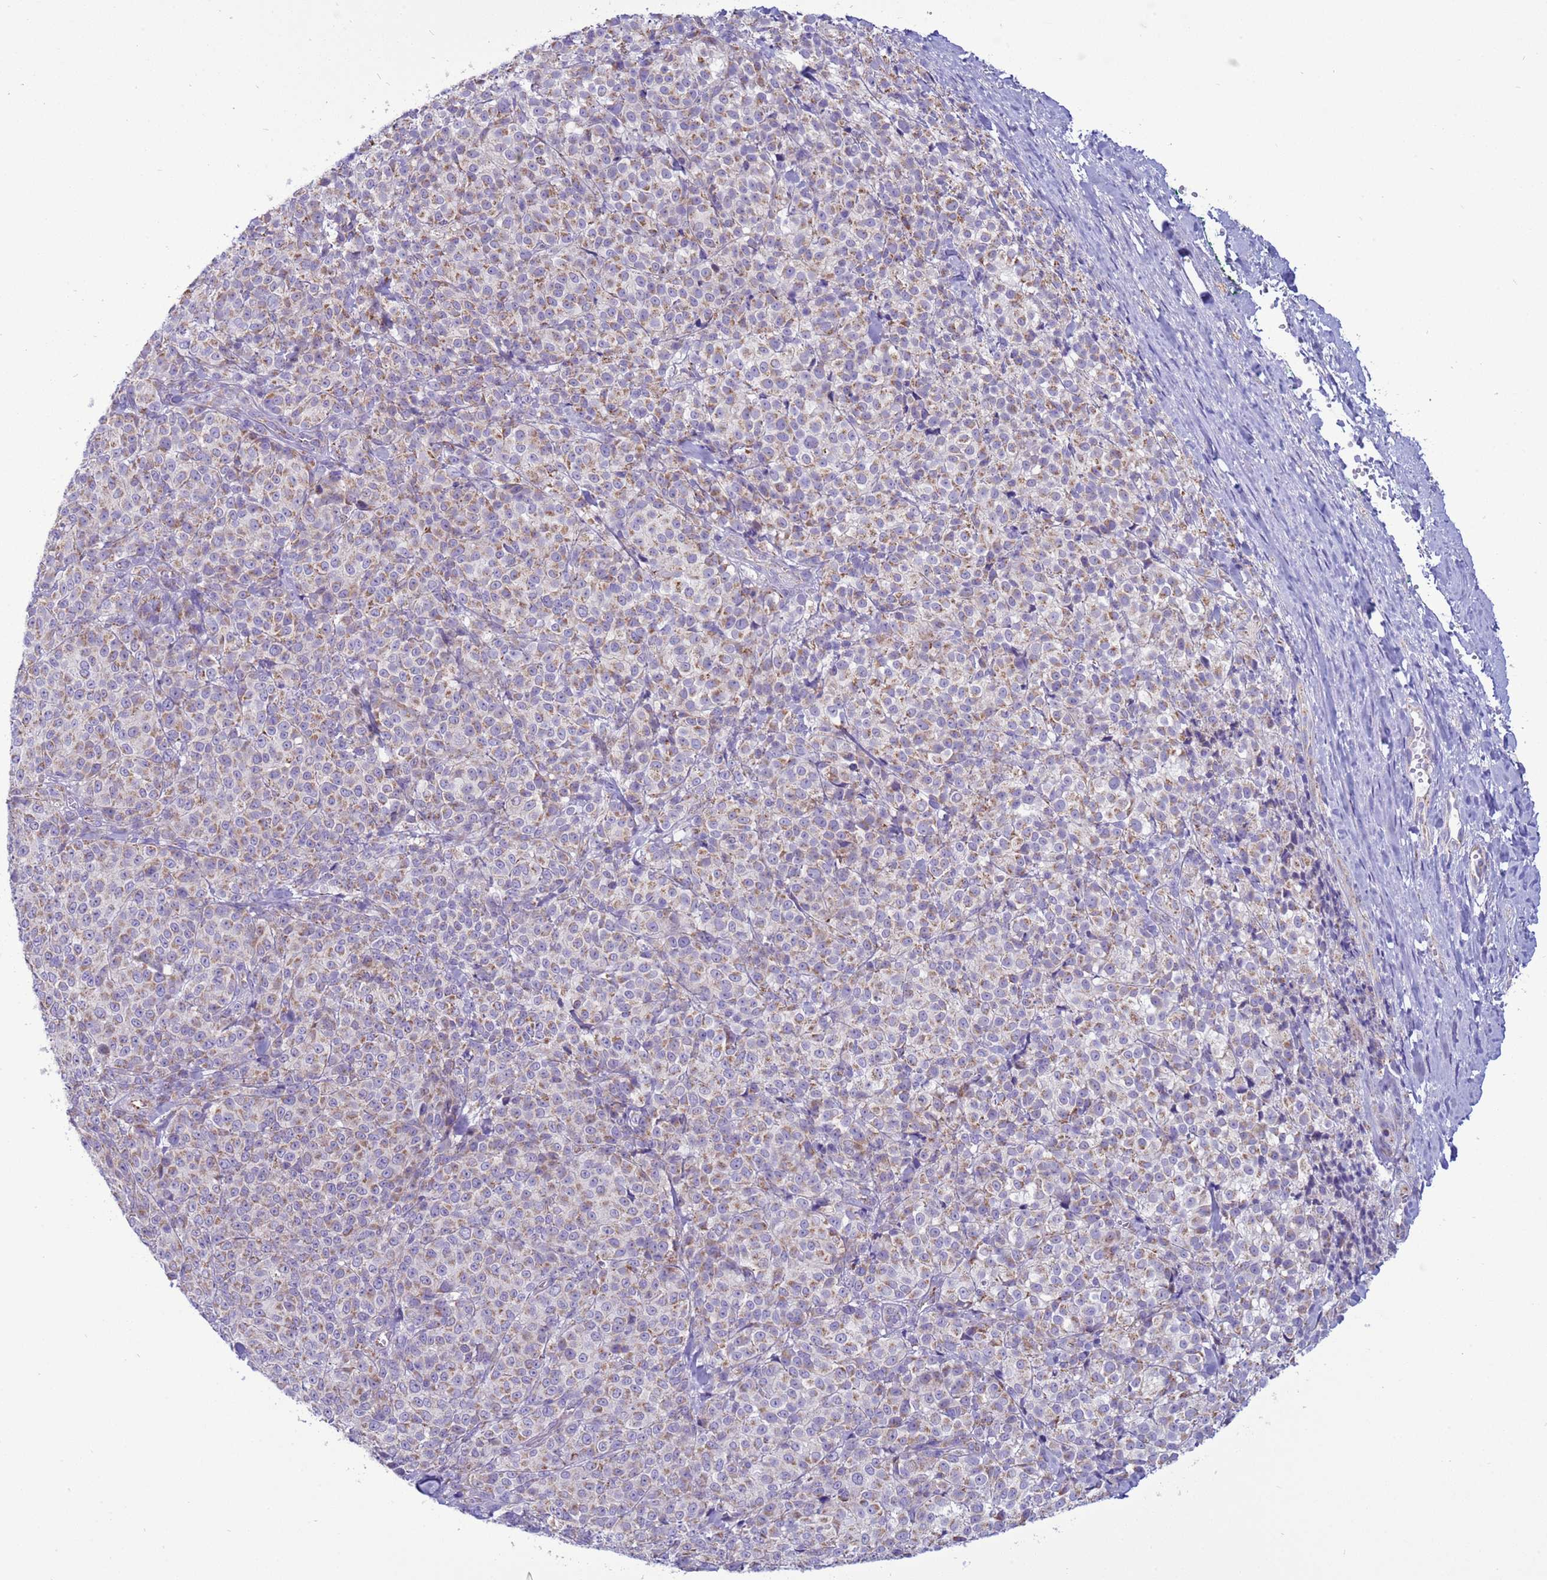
{"staining": {"intensity": "weak", "quantity": ">75%", "location": "cytoplasmic/membranous"}, "tissue": "melanoma", "cell_type": "Tumor cells", "image_type": "cancer", "snomed": [{"axis": "morphology", "description": "Normal tissue, NOS"}, {"axis": "morphology", "description": "Malignant melanoma, NOS"}, {"axis": "topography", "description": "Skin"}], "caption": "The micrograph shows staining of melanoma, revealing weak cytoplasmic/membranous protein expression (brown color) within tumor cells.", "gene": "NCALD", "patient": {"sex": "female", "age": 34}}